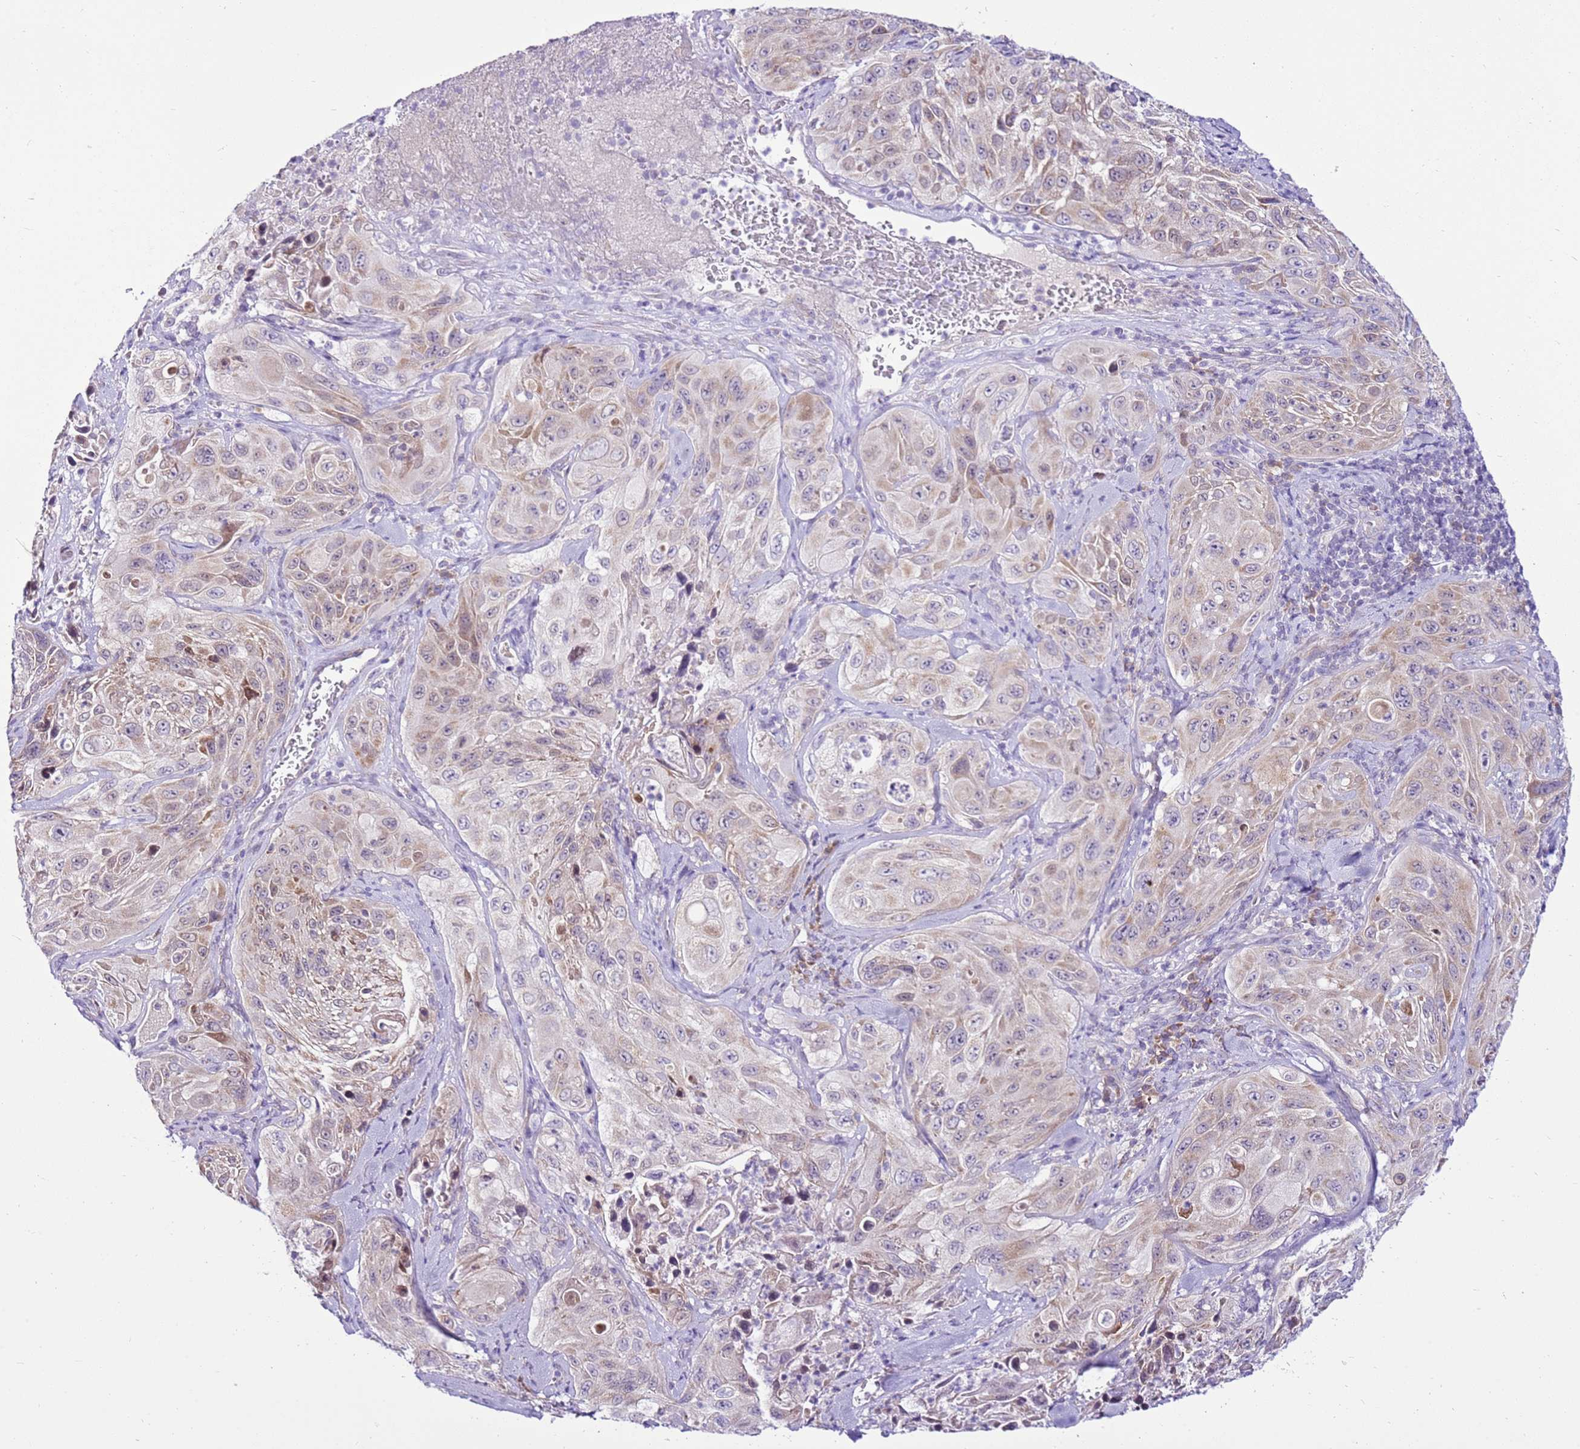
{"staining": {"intensity": "moderate", "quantity": "25%-75%", "location": "cytoplasmic/membranous"}, "tissue": "cervical cancer", "cell_type": "Tumor cells", "image_type": "cancer", "snomed": [{"axis": "morphology", "description": "Squamous cell carcinoma, NOS"}, {"axis": "topography", "description": "Cervix"}], "caption": "Brown immunohistochemical staining in cervical squamous cell carcinoma exhibits moderate cytoplasmic/membranous expression in about 25%-75% of tumor cells. (brown staining indicates protein expression, while blue staining denotes nuclei).", "gene": "MRPL36", "patient": {"sex": "female", "age": 42}}